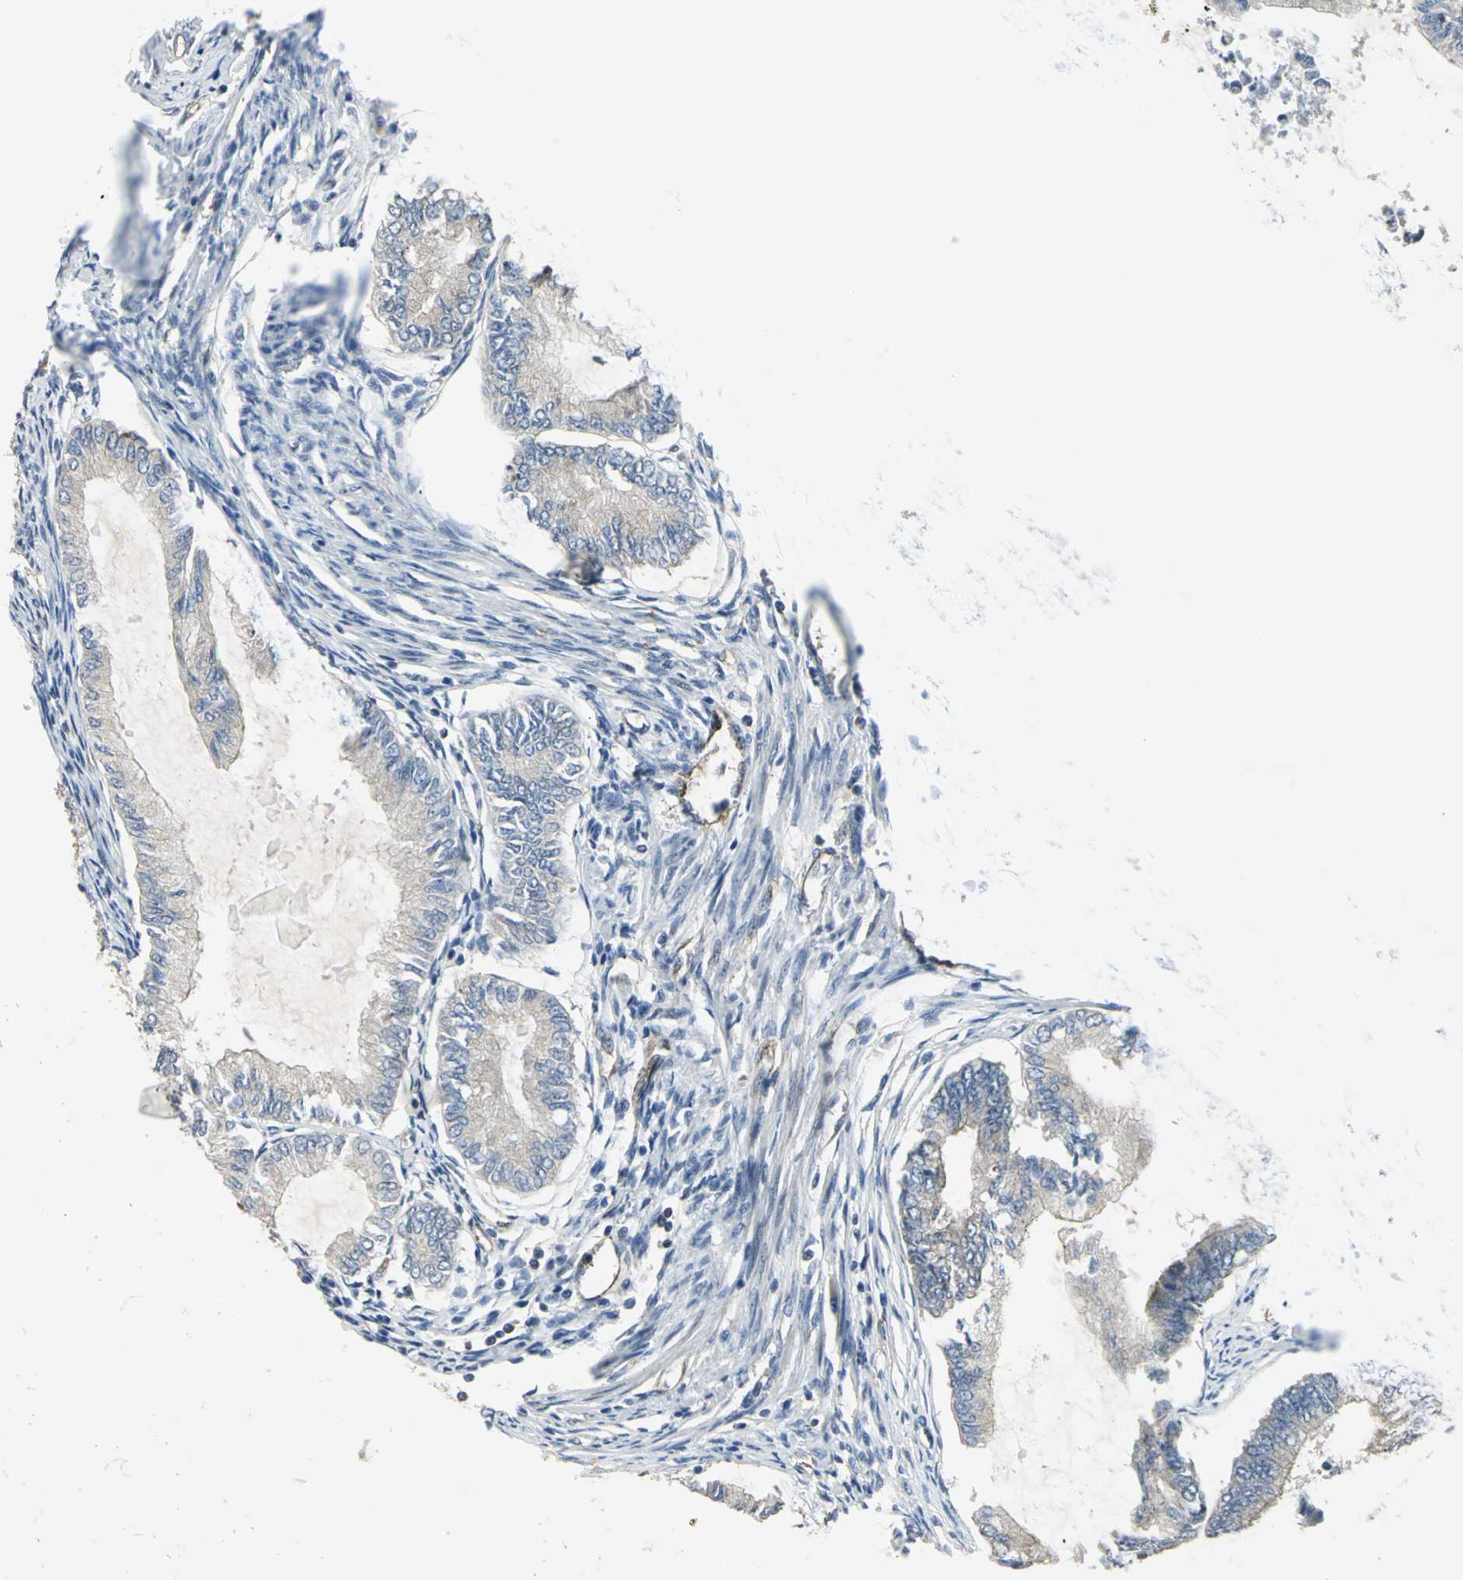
{"staining": {"intensity": "negative", "quantity": "none", "location": "none"}, "tissue": "endometrial cancer", "cell_type": "Tumor cells", "image_type": "cancer", "snomed": [{"axis": "morphology", "description": "Adenocarcinoma, NOS"}, {"axis": "topography", "description": "Endometrium"}], "caption": "Histopathology image shows no protein staining in tumor cells of endometrial cancer tissue. Nuclei are stained in blue.", "gene": "RAPGEF1", "patient": {"sex": "female", "age": 86}}